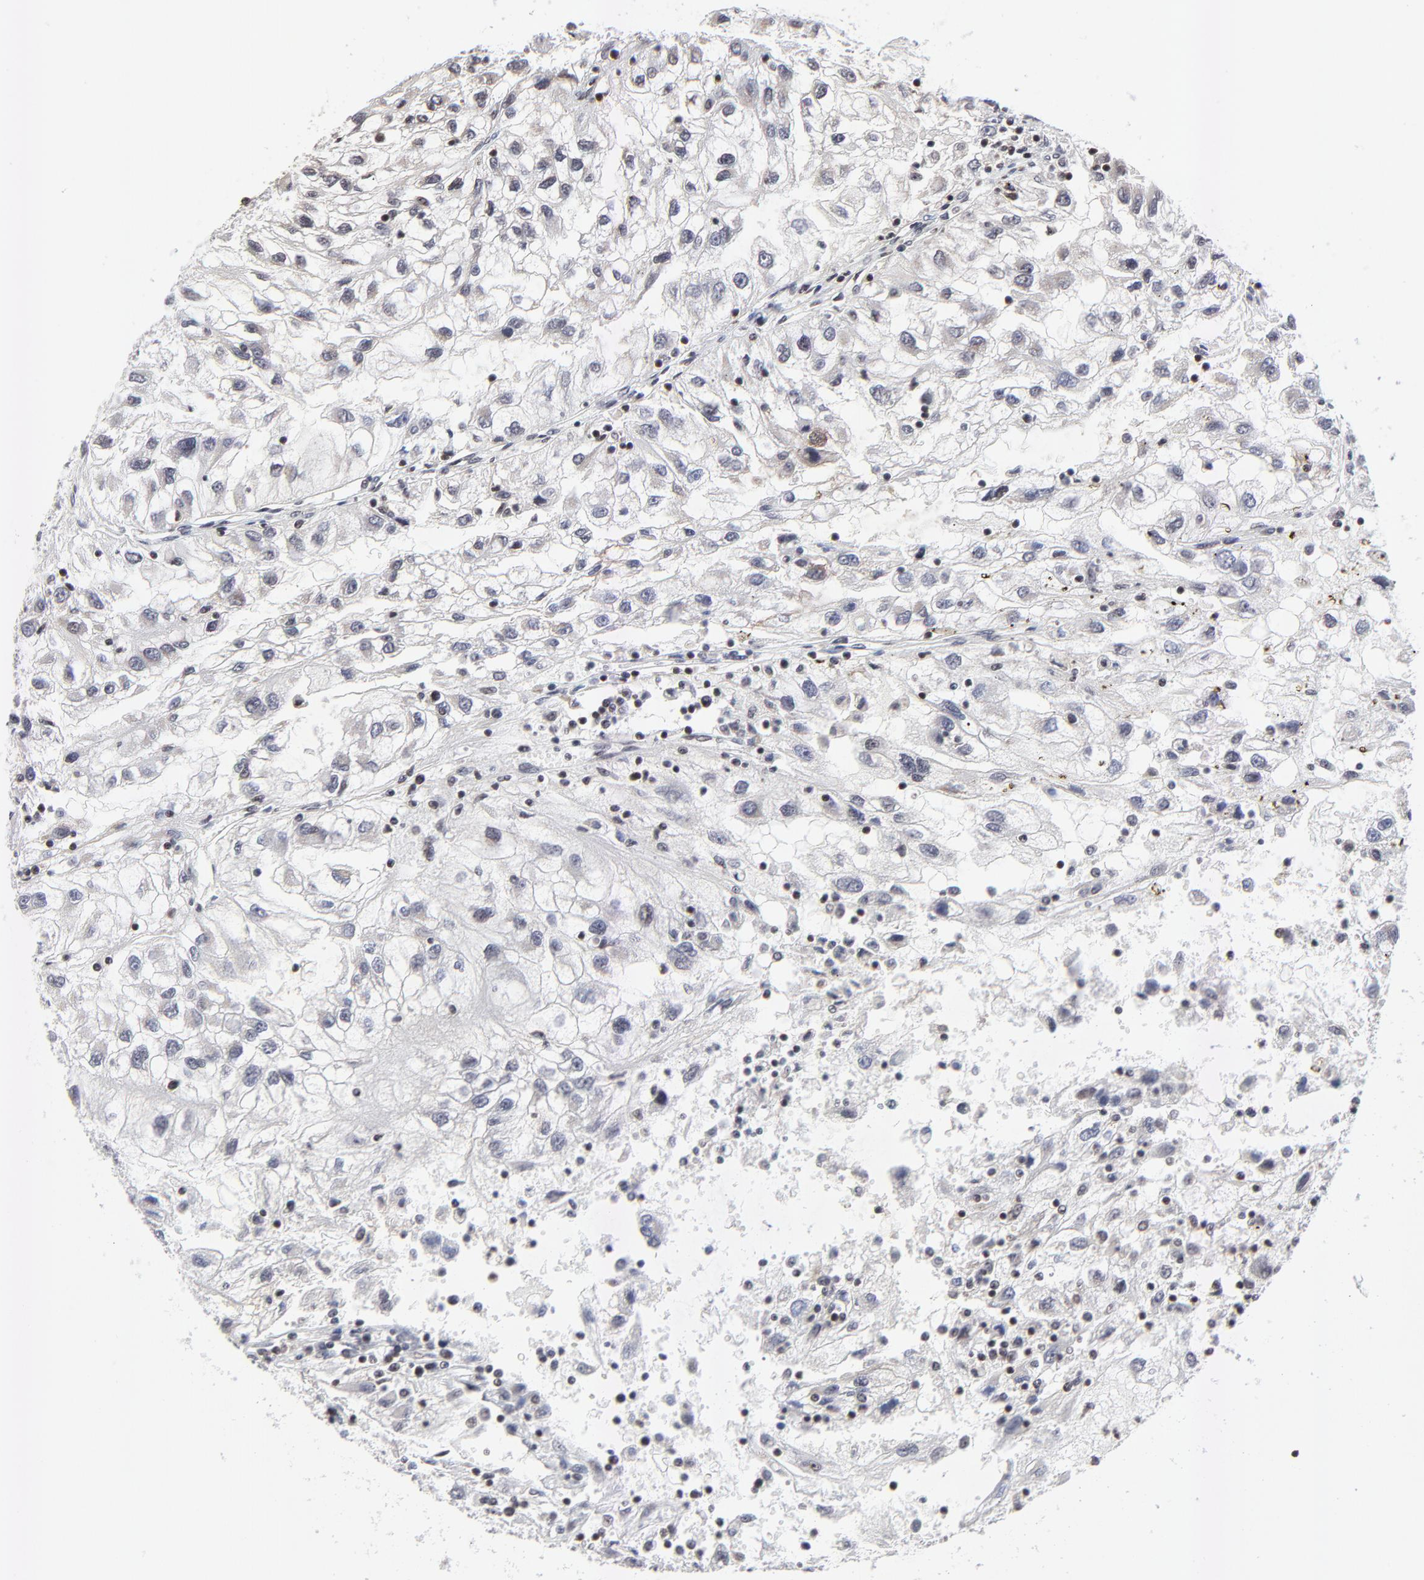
{"staining": {"intensity": "weak", "quantity": "<25%", "location": "nuclear"}, "tissue": "renal cancer", "cell_type": "Tumor cells", "image_type": "cancer", "snomed": [{"axis": "morphology", "description": "Normal tissue, NOS"}, {"axis": "morphology", "description": "Adenocarcinoma, NOS"}, {"axis": "topography", "description": "Kidney"}], "caption": "IHC of renal cancer (adenocarcinoma) displays no staining in tumor cells. The staining is performed using DAB (3,3'-diaminobenzidine) brown chromogen with nuclei counter-stained in using hematoxylin.", "gene": "ZNF777", "patient": {"sex": "male", "age": 71}}